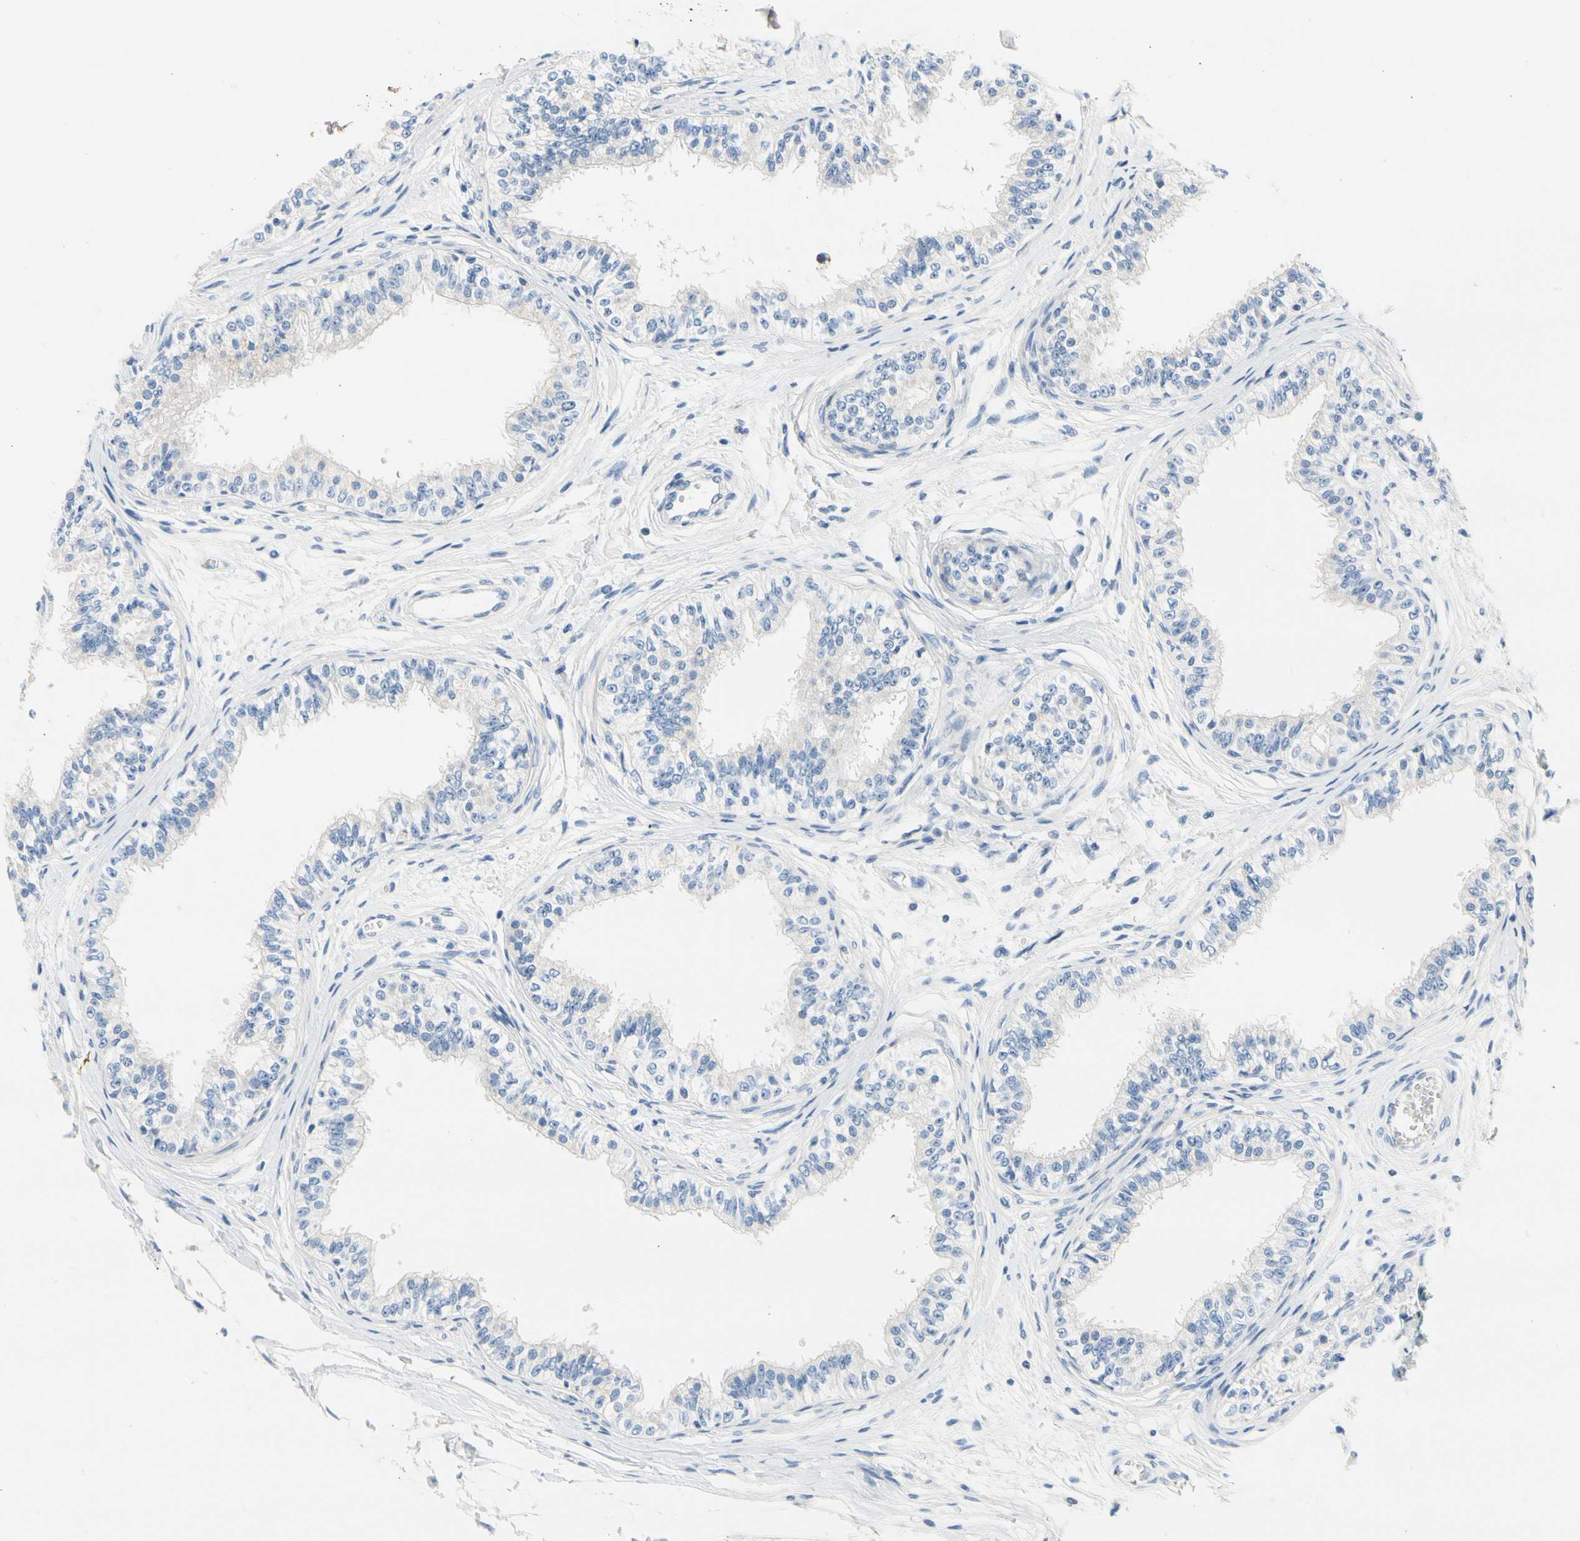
{"staining": {"intensity": "weak", "quantity": "<25%", "location": "cytoplasmic/membranous"}, "tissue": "epididymis", "cell_type": "Glandular cells", "image_type": "normal", "snomed": [{"axis": "morphology", "description": "Normal tissue, NOS"}, {"axis": "morphology", "description": "Adenocarcinoma, metastatic, NOS"}, {"axis": "topography", "description": "Testis"}, {"axis": "topography", "description": "Epididymis"}], "caption": "High power microscopy histopathology image of an IHC image of normal epididymis, revealing no significant positivity in glandular cells. (Stains: DAB immunohistochemistry with hematoxylin counter stain, Microscopy: brightfield microscopy at high magnification).", "gene": "STXBP1", "patient": {"sex": "male", "age": 26}}